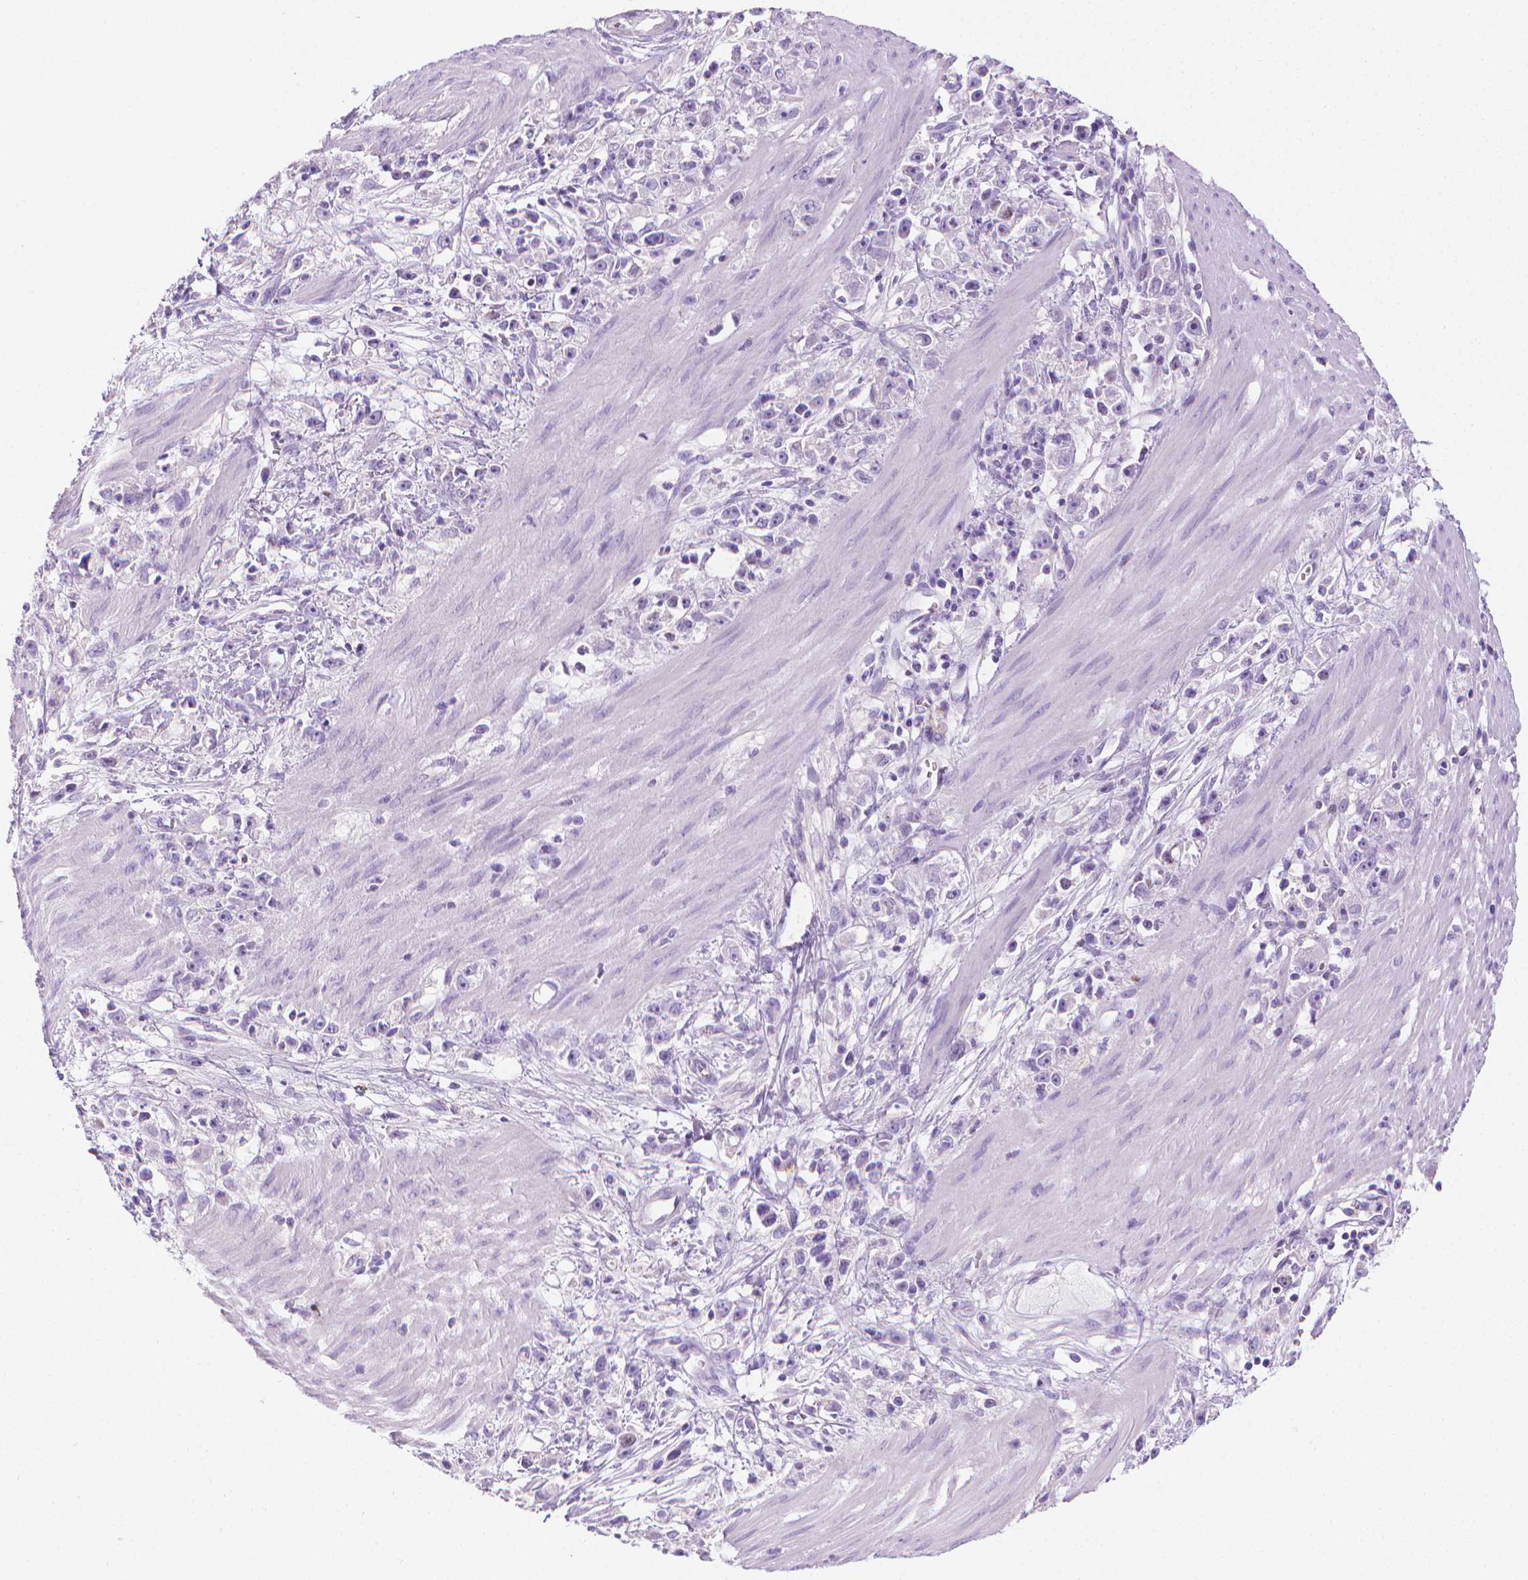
{"staining": {"intensity": "negative", "quantity": "none", "location": "none"}, "tissue": "stomach cancer", "cell_type": "Tumor cells", "image_type": "cancer", "snomed": [{"axis": "morphology", "description": "Adenocarcinoma, NOS"}, {"axis": "topography", "description": "Stomach"}], "caption": "Tumor cells are negative for brown protein staining in stomach cancer.", "gene": "SPAG6", "patient": {"sex": "female", "age": 59}}